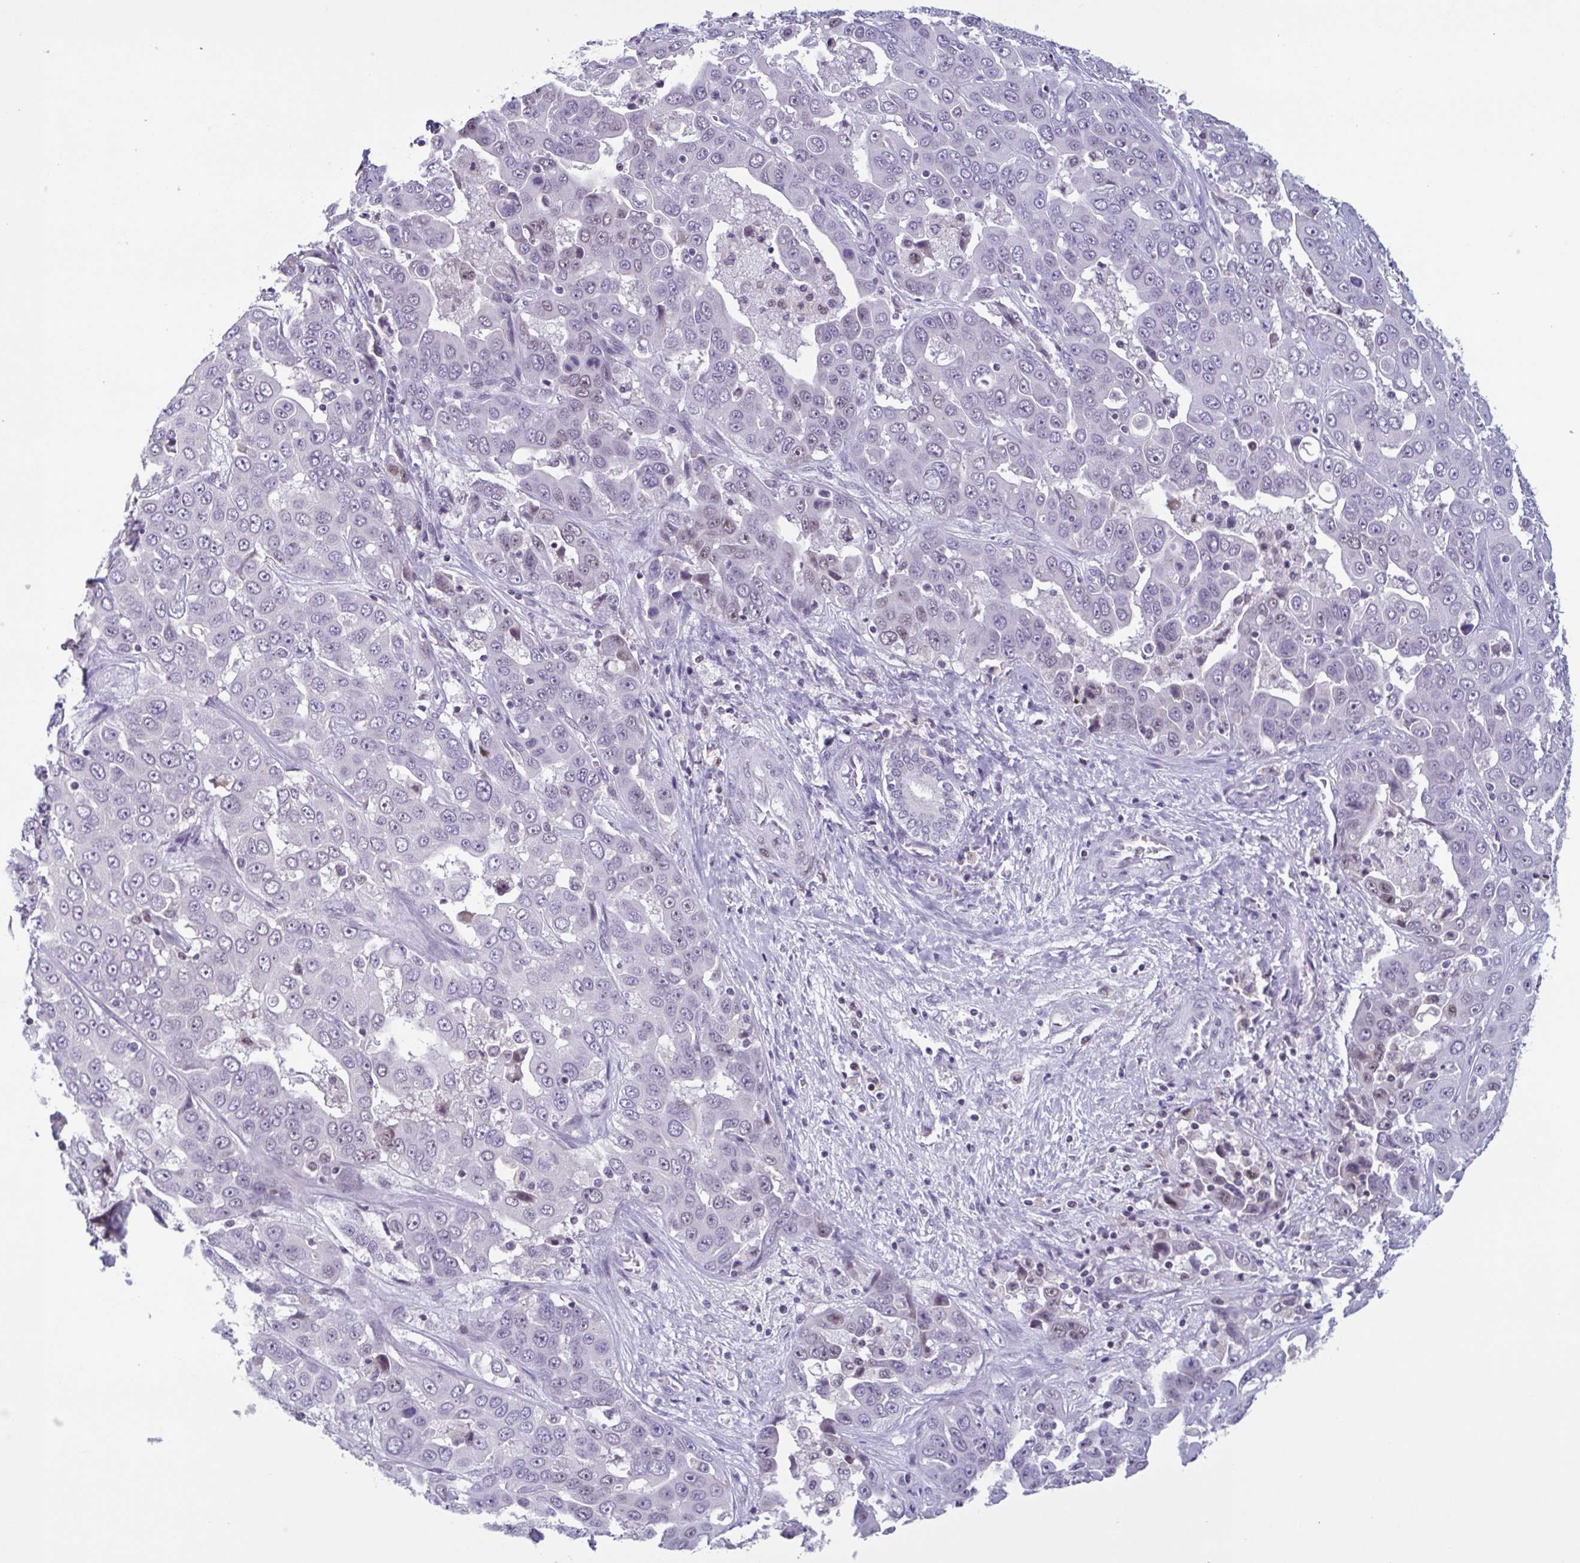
{"staining": {"intensity": "negative", "quantity": "none", "location": "none"}, "tissue": "liver cancer", "cell_type": "Tumor cells", "image_type": "cancer", "snomed": [{"axis": "morphology", "description": "Cholangiocarcinoma"}, {"axis": "topography", "description": "Liver"}], "caption": "Liver cholangiocarcinoma was stained to show a protein in brown. There is no significant staining in tumor cells. Brightfield microscopy of IHC stained with DAB (3,3'-diaminobenzidine) (brown) and hematoxylin (blue), captured at high magnification.", "gene": "IRF1", "patient": {"sex": "female", "age": 52}}